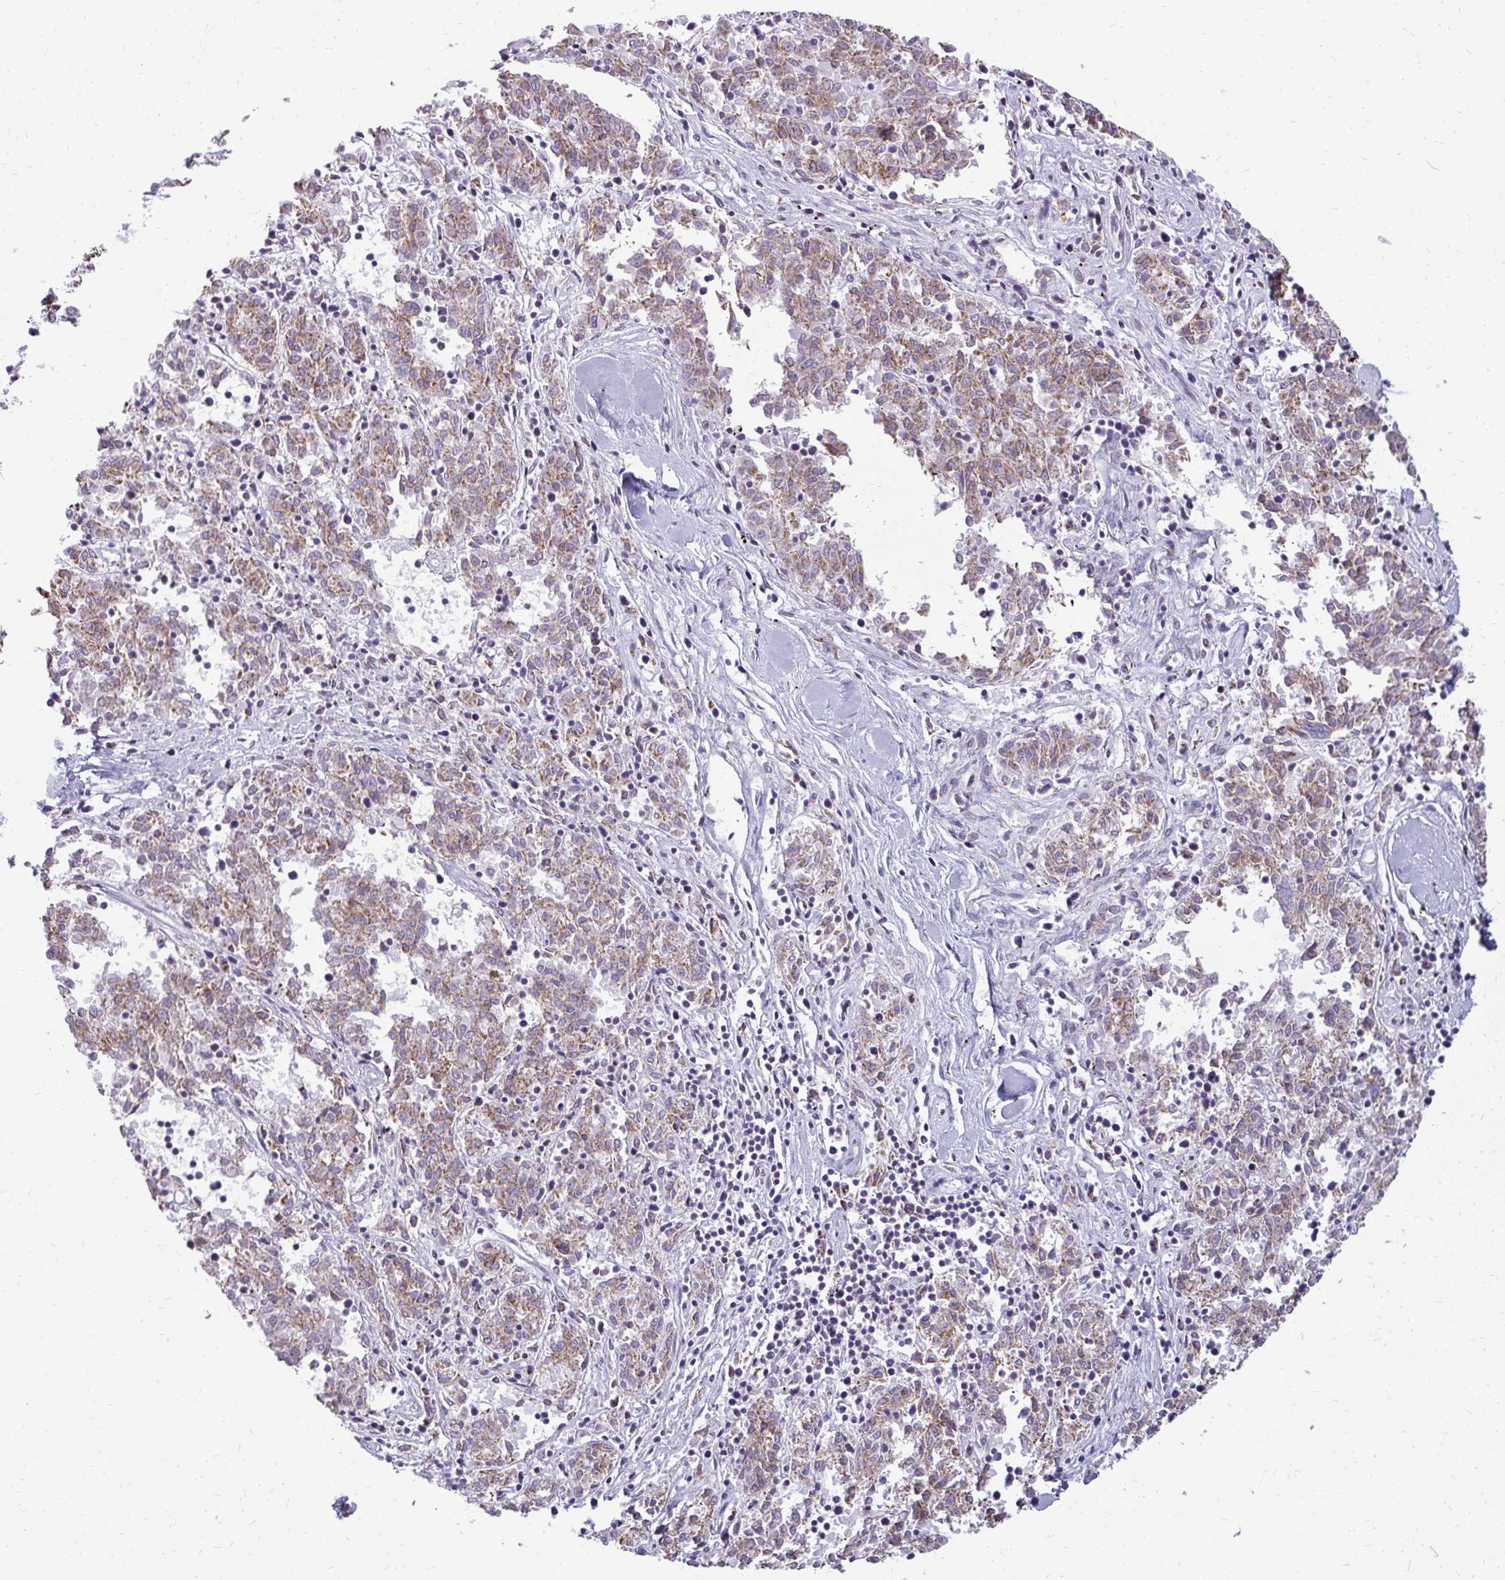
{"staining": {"intensity": "moderate", "quantity": ">75%", "location": "cytoplasmic/membranous"}, "tissue": "melanoma", "cell_type": "Tumor cells", "image_type": "cancer", "snomed": [{"axis": "morphology", "description": "Malignant melanoma, NOS"}, {"axis": "topography", "description": "Skin"}], "caption": "Malignant melanoma was stained to show a protein in brown. There is medium levels of moderate cytoplasmic/membranous expression in about >75% of tumor cells.", "gene": "IFIT1", "patient": {"sex": "female", "age": 72}}